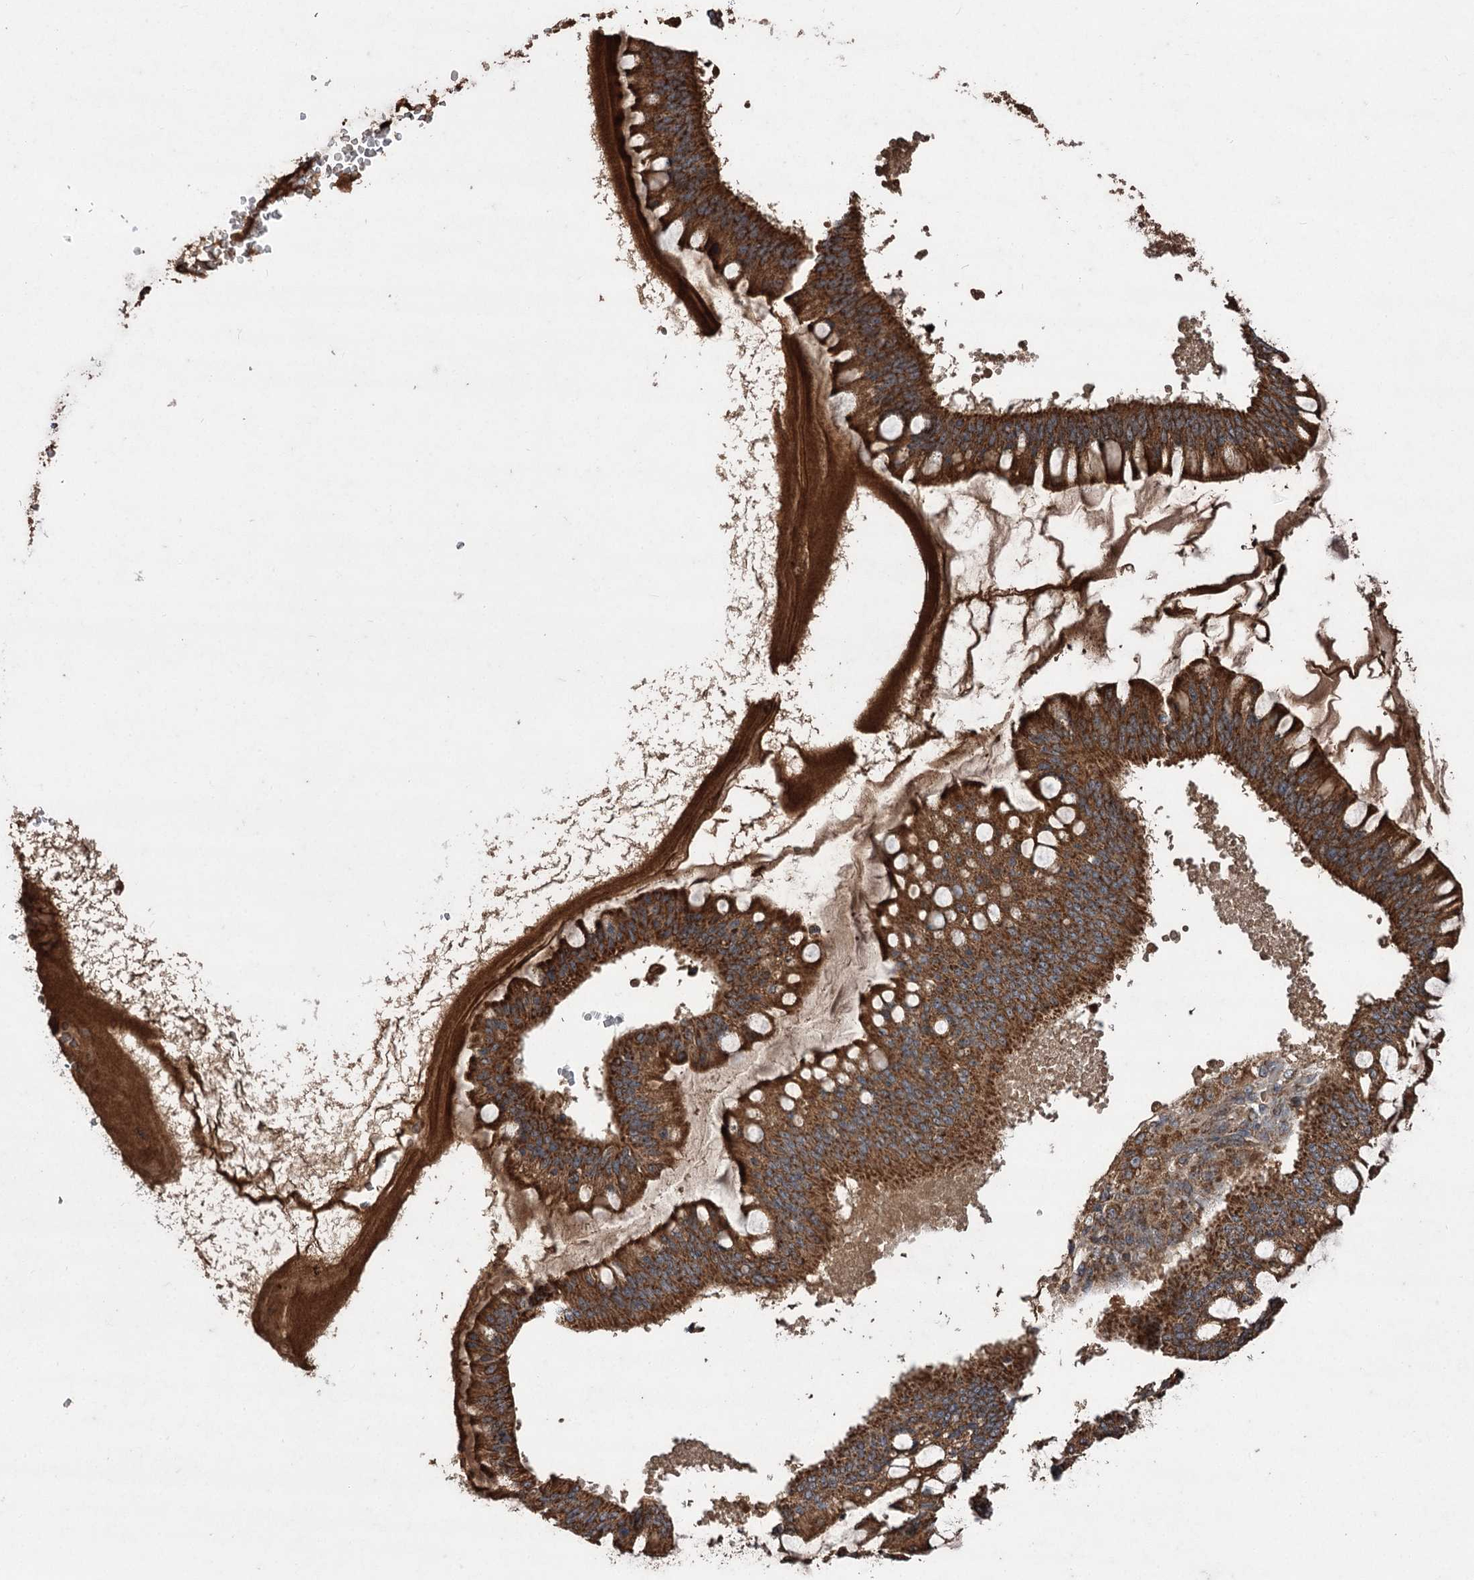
{"staining": {"intensity": "strong", "quantity": ">75%", "location": "cytoplasmic/membranous"}, "tissue": "ovarian cancer", "cell_type": "Tumor cells", "image_type": "cancer", "snomed": [{"axis": "morphology", "description": "Cystadenocarcinoma, mucinous, NOS"}, {"axis": "topography", "description": "Ovary"}], "caption": "Protein expression analysis of human ovarian mucinous cystadenocarcinoma reveals strong cytoplasmic/membranous positivity in approximately >75% of tumor cells.", "gene": "RASSF3", "patient": {"sex": "female", "age": 73}}